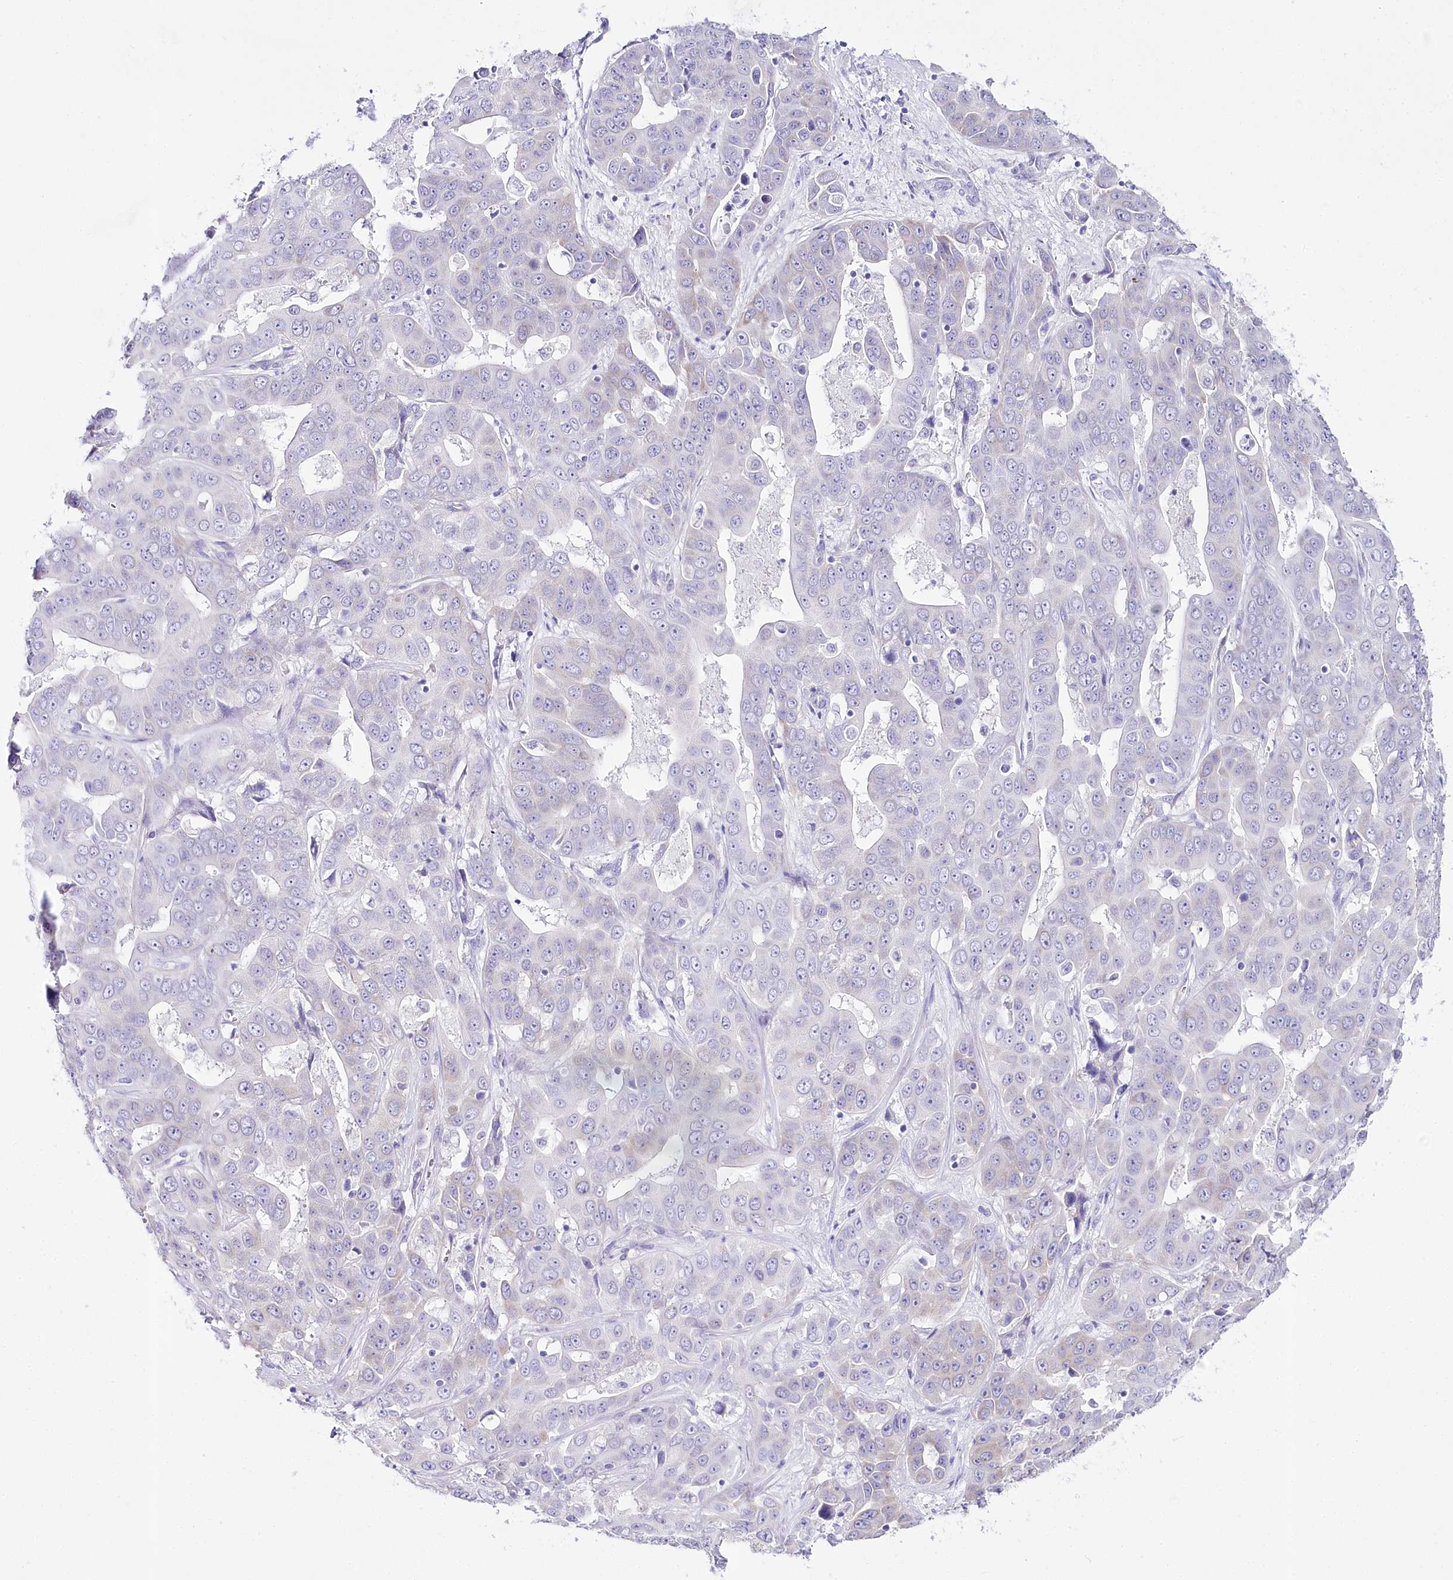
{"staining": {"intensity": "negative", "quantity": "none", "location": "none"}, "tissue": "liver cancer", "cell_type": "Tumor cells", "image_type": "cancer", "snomed": [{"axis": "morphology", "description": "Cholangiocarcinoma"}, {"axis": "topography", "description": "Liver"}], "caption": "High power microscopy image of an IHC image of liver cancer (cholangiocarcinoma), revealing no significant staining in tumor cells.", "gene": "CSN3", "patient": {"sex": "female", "age": 52}}